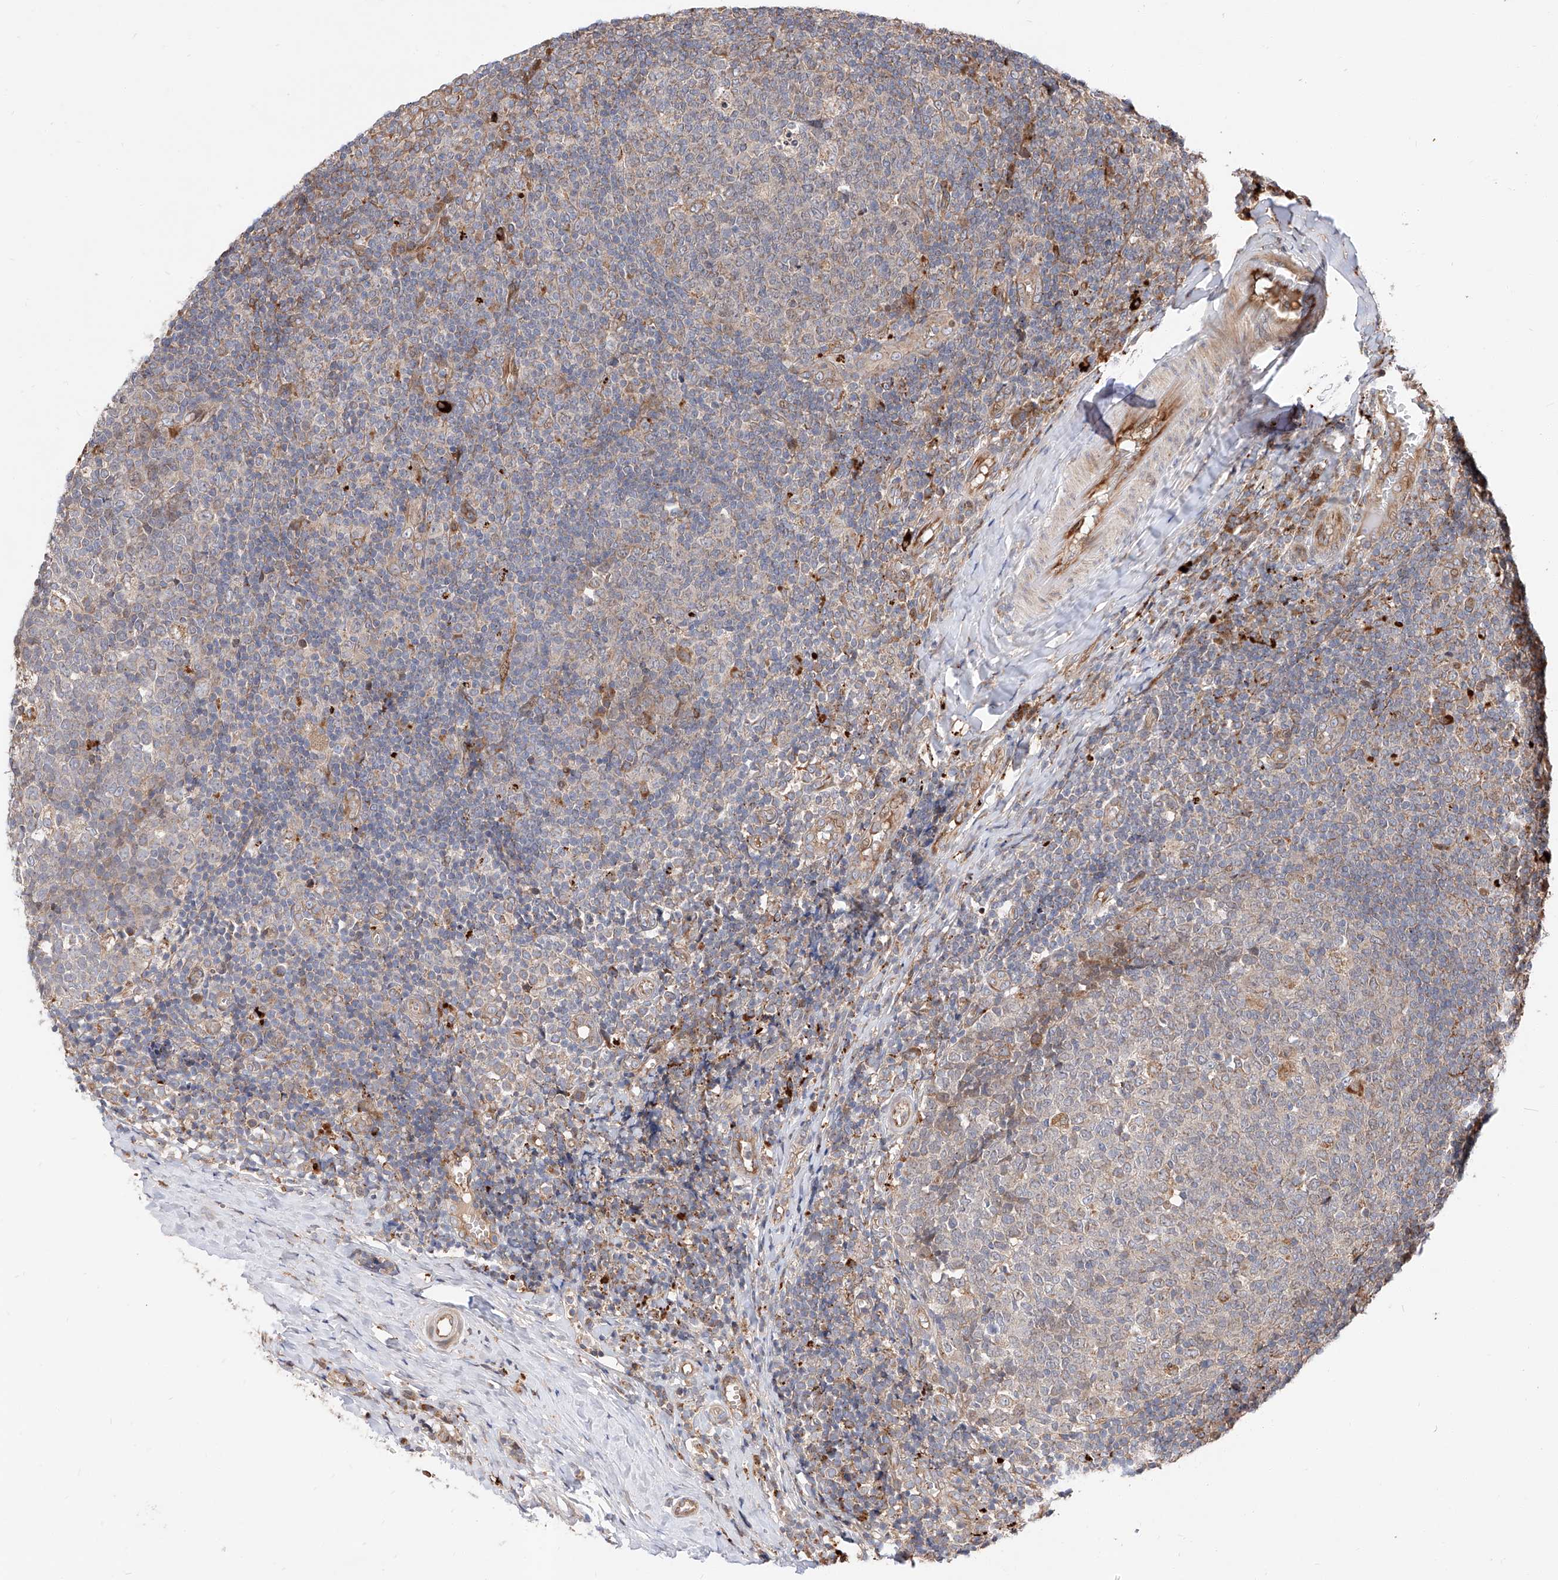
{"staining": {"intensity": "moderate", "quantity": "<25%", "location": "cytoplasmic/membranous"}, "tissue": "tonsil", "cell_type": "Germinal center cells", "image_type": "normal", "snomed": [{"axis": "morphology", "description": "Normal tissue, NOS"}, {"axis": "topography", "description": "Tonsil"}], "caption": "A micrograph of tonsil stained for a protein exhibits moderate cytoplasmic/membranous brown staining in germinal center cells. (DAB (3,3'-diaminobenzidine) IHC, brown staining for protein, blue staining for nuclei).", "gene": "DIRAS3", "patient": {"sex": "female", "age": 19}}